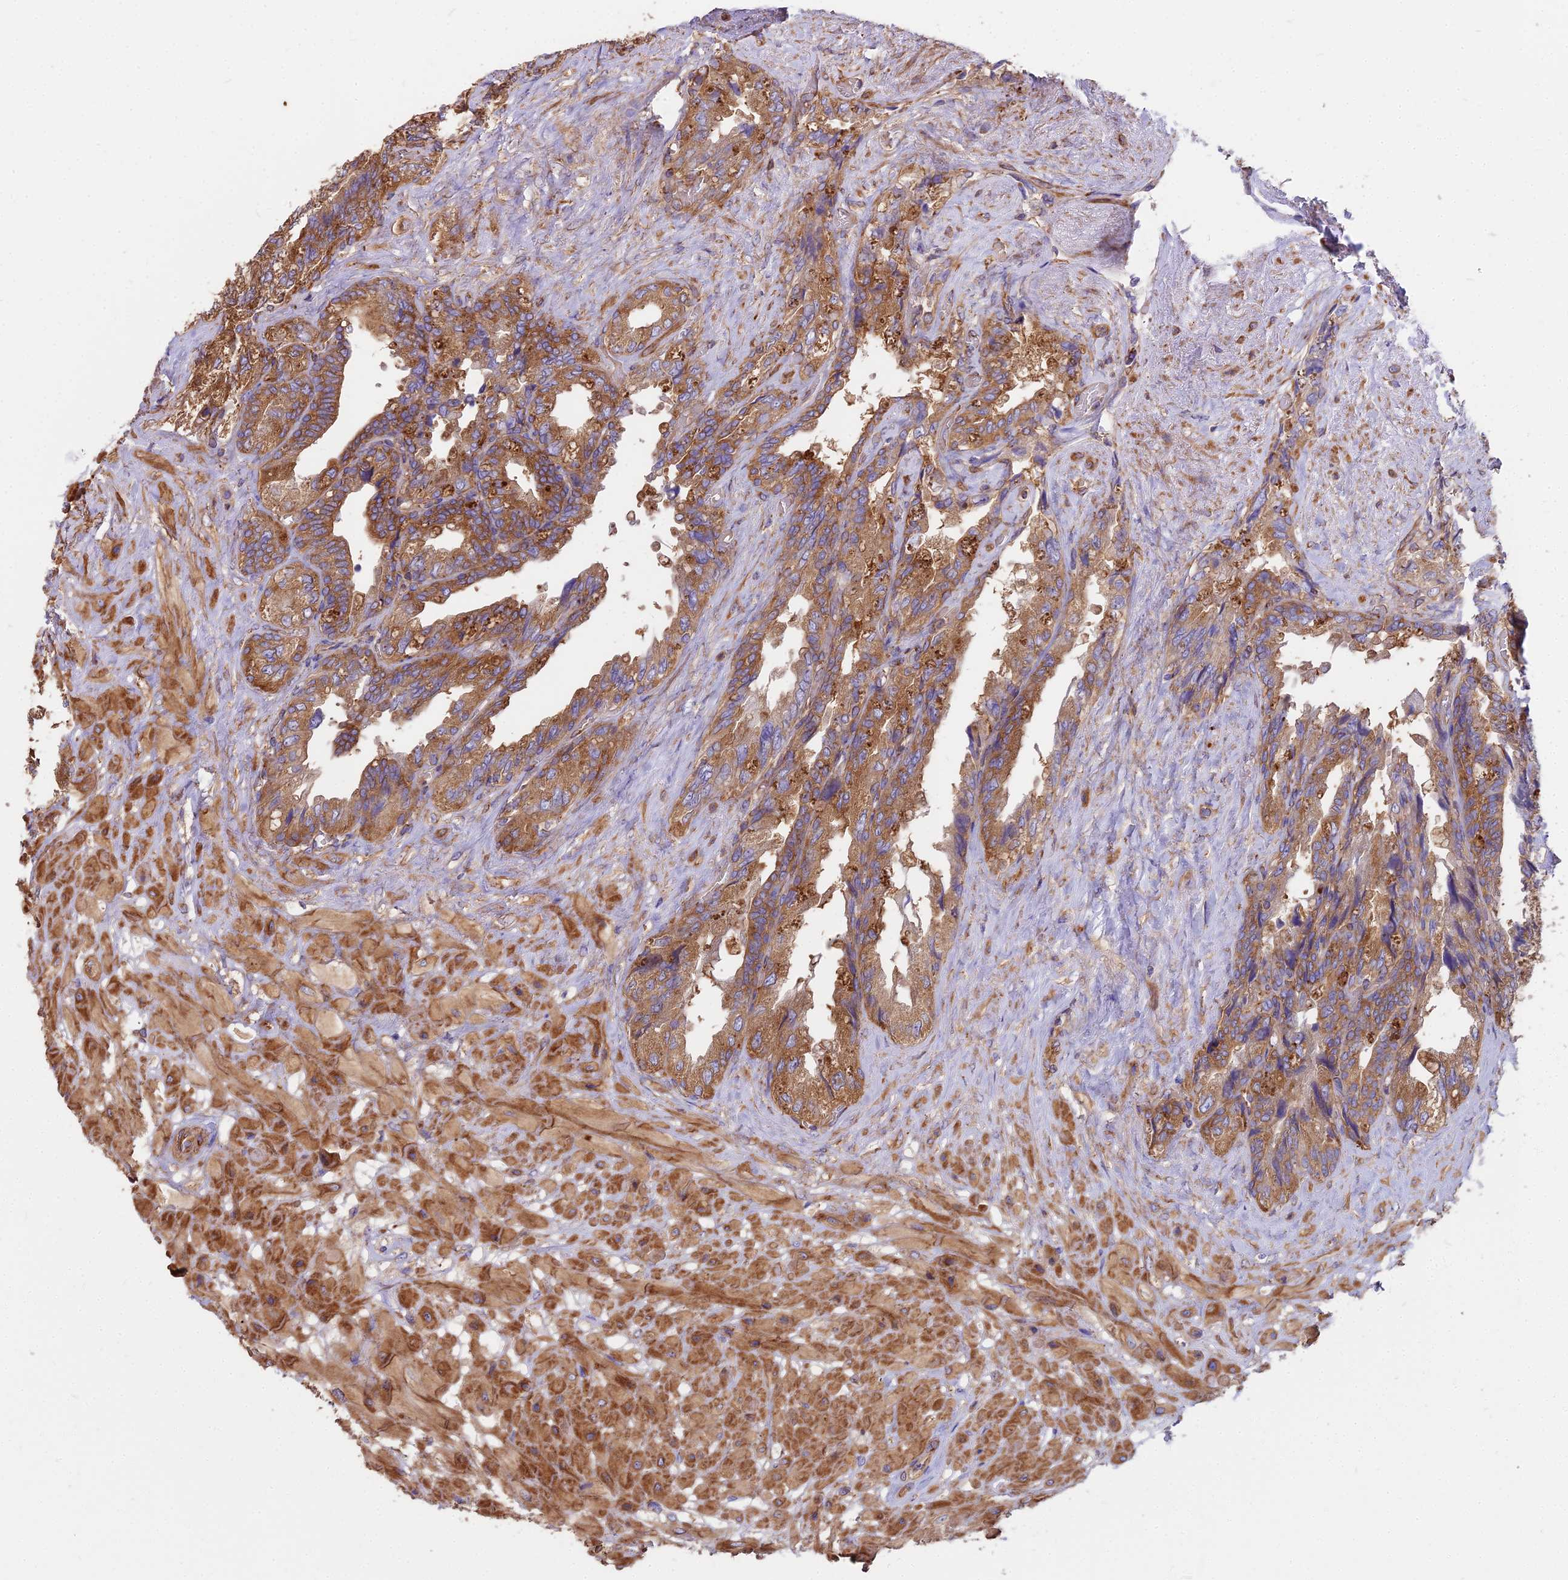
{"staining": {"intensity": "strong", "quantity": ">75%", "location": "cytoplasmic/membranous"}, "tissue": "seminal vesicle", "cell_type": "Glandular cells", "image_type": "normal", "snomed": [{"axis": "morphology", "description": "Normal tissue, NOS"}, {"axis": "topography", "description": "Seminal veicle"}, {"axis": "topography", "description": "Peripheral nerve tissue"}], "caption": "The immunohistochemical stain highlights strong cytoplasmic/membranous positivity in glandular cells of normal seminal vesicle. The protein of interest is stained brown, and the nuclei are stained in blue (DAB (3,3'-diaminobenzidine) IHC with brightfield microscopy, high magnification).", "gene": "DCTN3", "patient": {"sex": "male", "age": 60}}